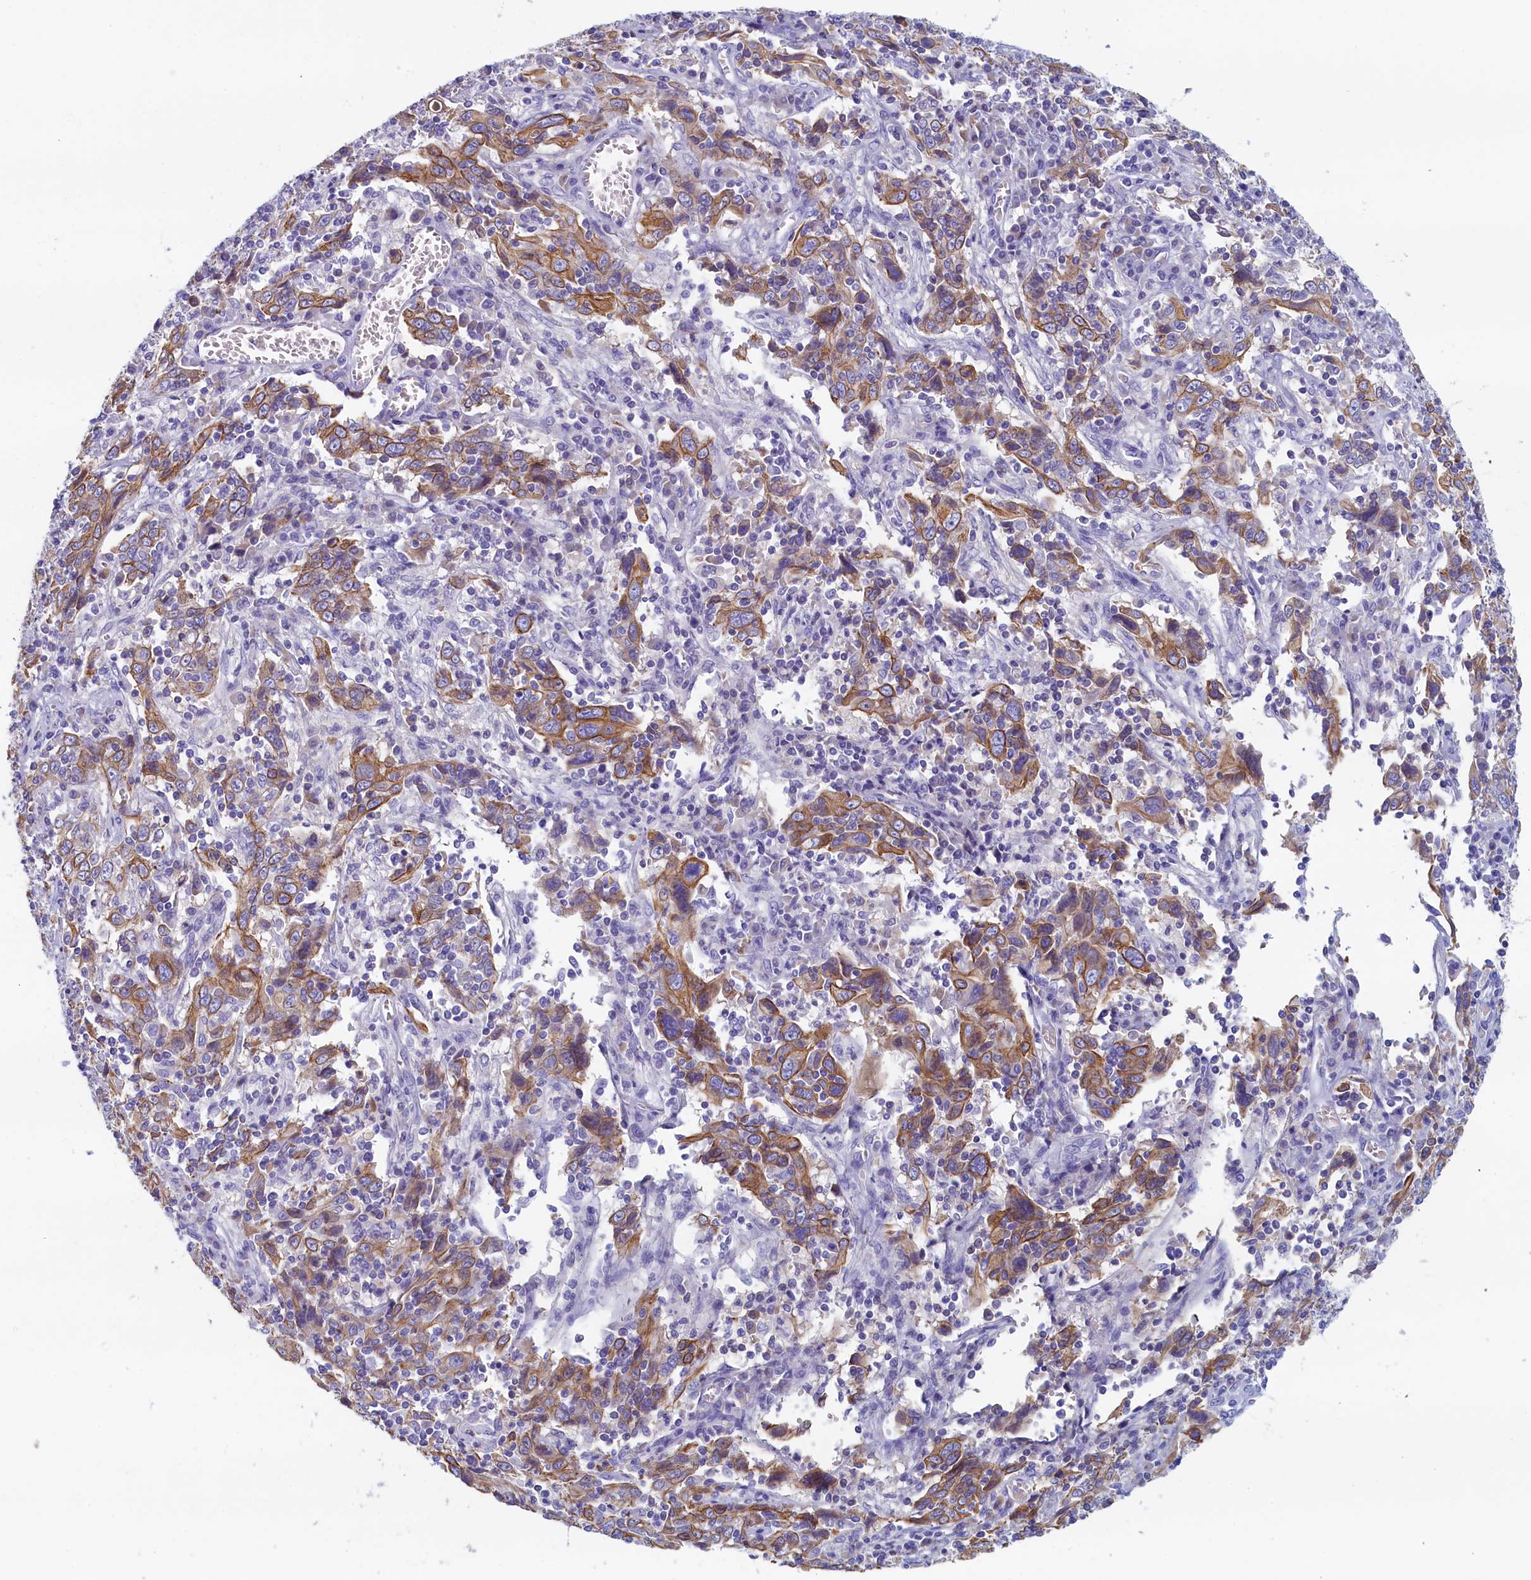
{"staining": {"intensity": "moderate", "quantity": "25%-75%", "location": "cytoplasmic/membranous"}, "tissue": "cervical cancer", "cell_type": "Tumor cells", "image_type": "cancer", "snomed": [{"axis": "morphology", "description": "Squamous cell carcinoma, NOS"}, {"axis": "topography", "description": "Cervix"}], "caption": "Tumor cells reveal moderate cytoplasmic/membranous expression in approximately 25%-75% of cells in cervical cancer (squamous cell carcinoma).", "gene": "GUCA1C", "patient": {"sex": "female", "age": 46}}